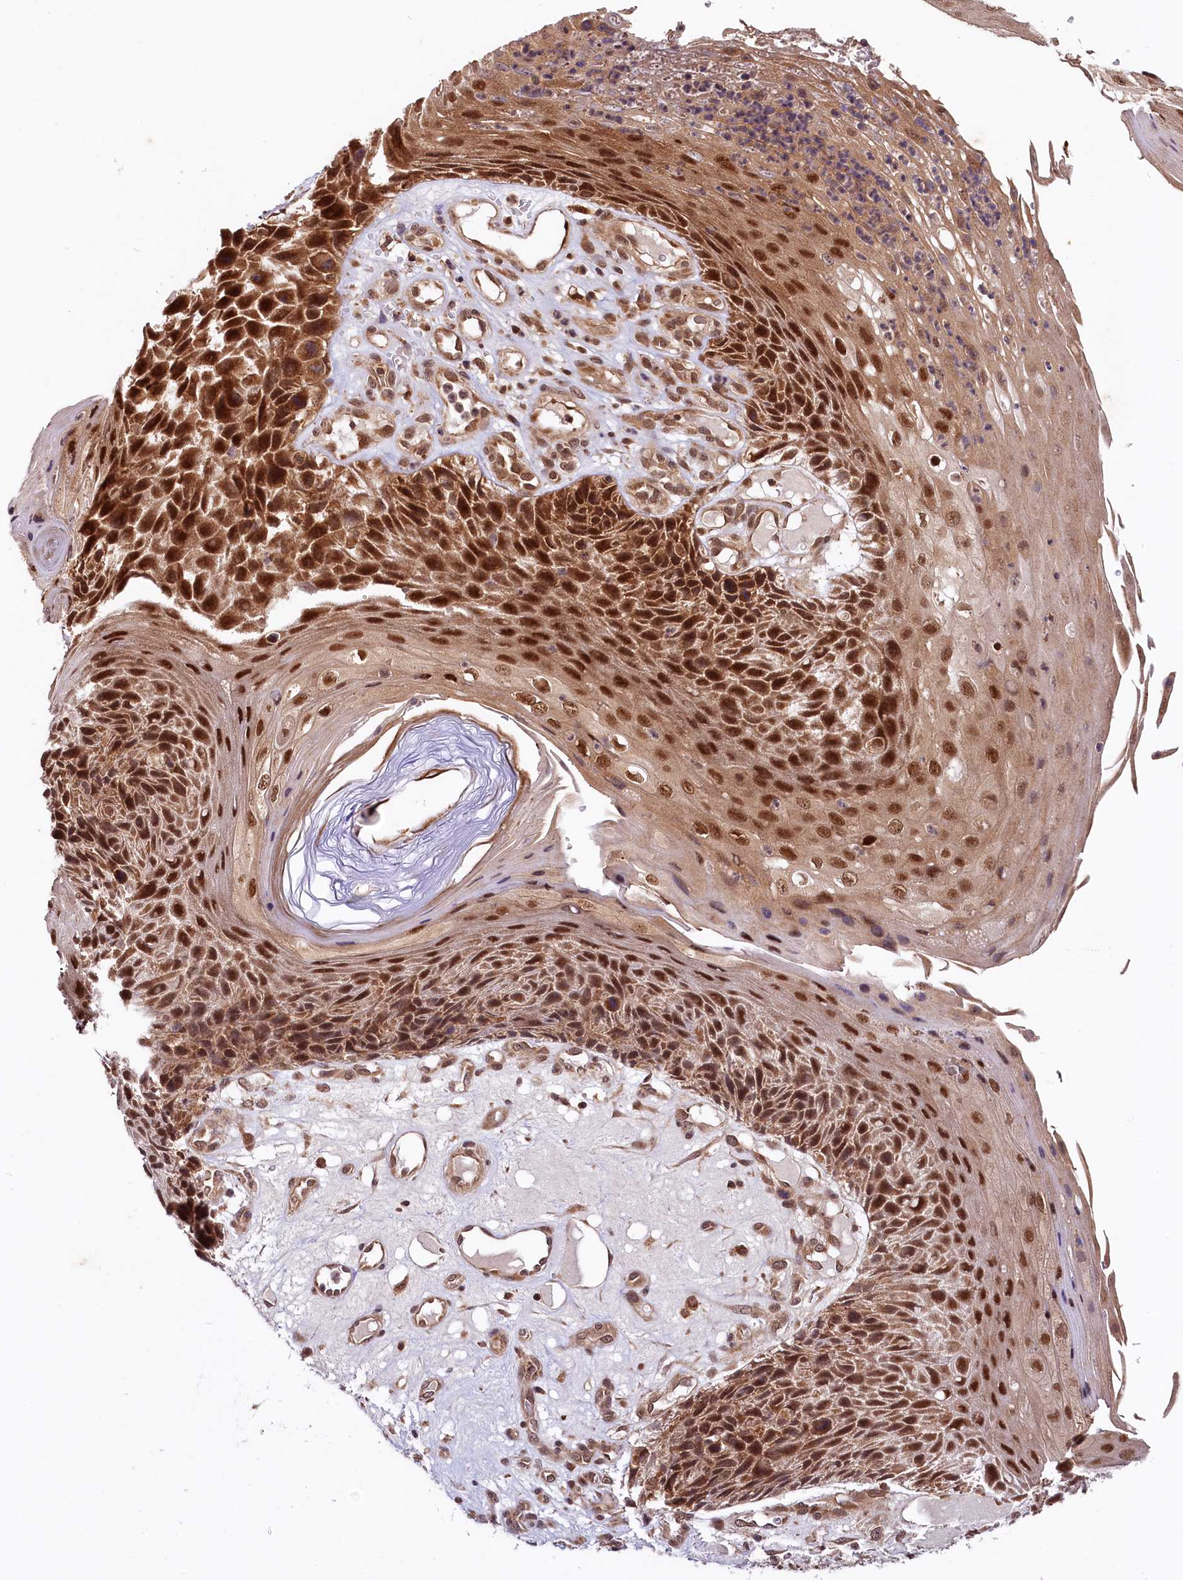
{"staining": {"intensity": "strong", "quantity": ">75%", "location": "cytoplasmic/membranous,nuclear"}, "tissue": "skin cancer", "cell_type": "Tumor cells", "image_type": "cancer", "snomed": [{"axis": "morphology", "description": "Squamous cell carcinoma, NOS"}, {"axis": "topography", "description": "Skin"}], "caption": "Human skin squamous cell carcinoma stained with a protein marker displays strong staining in tumor cells.", "gene": "UBE3A", "patient": {"sex": "female", "age": 88}}